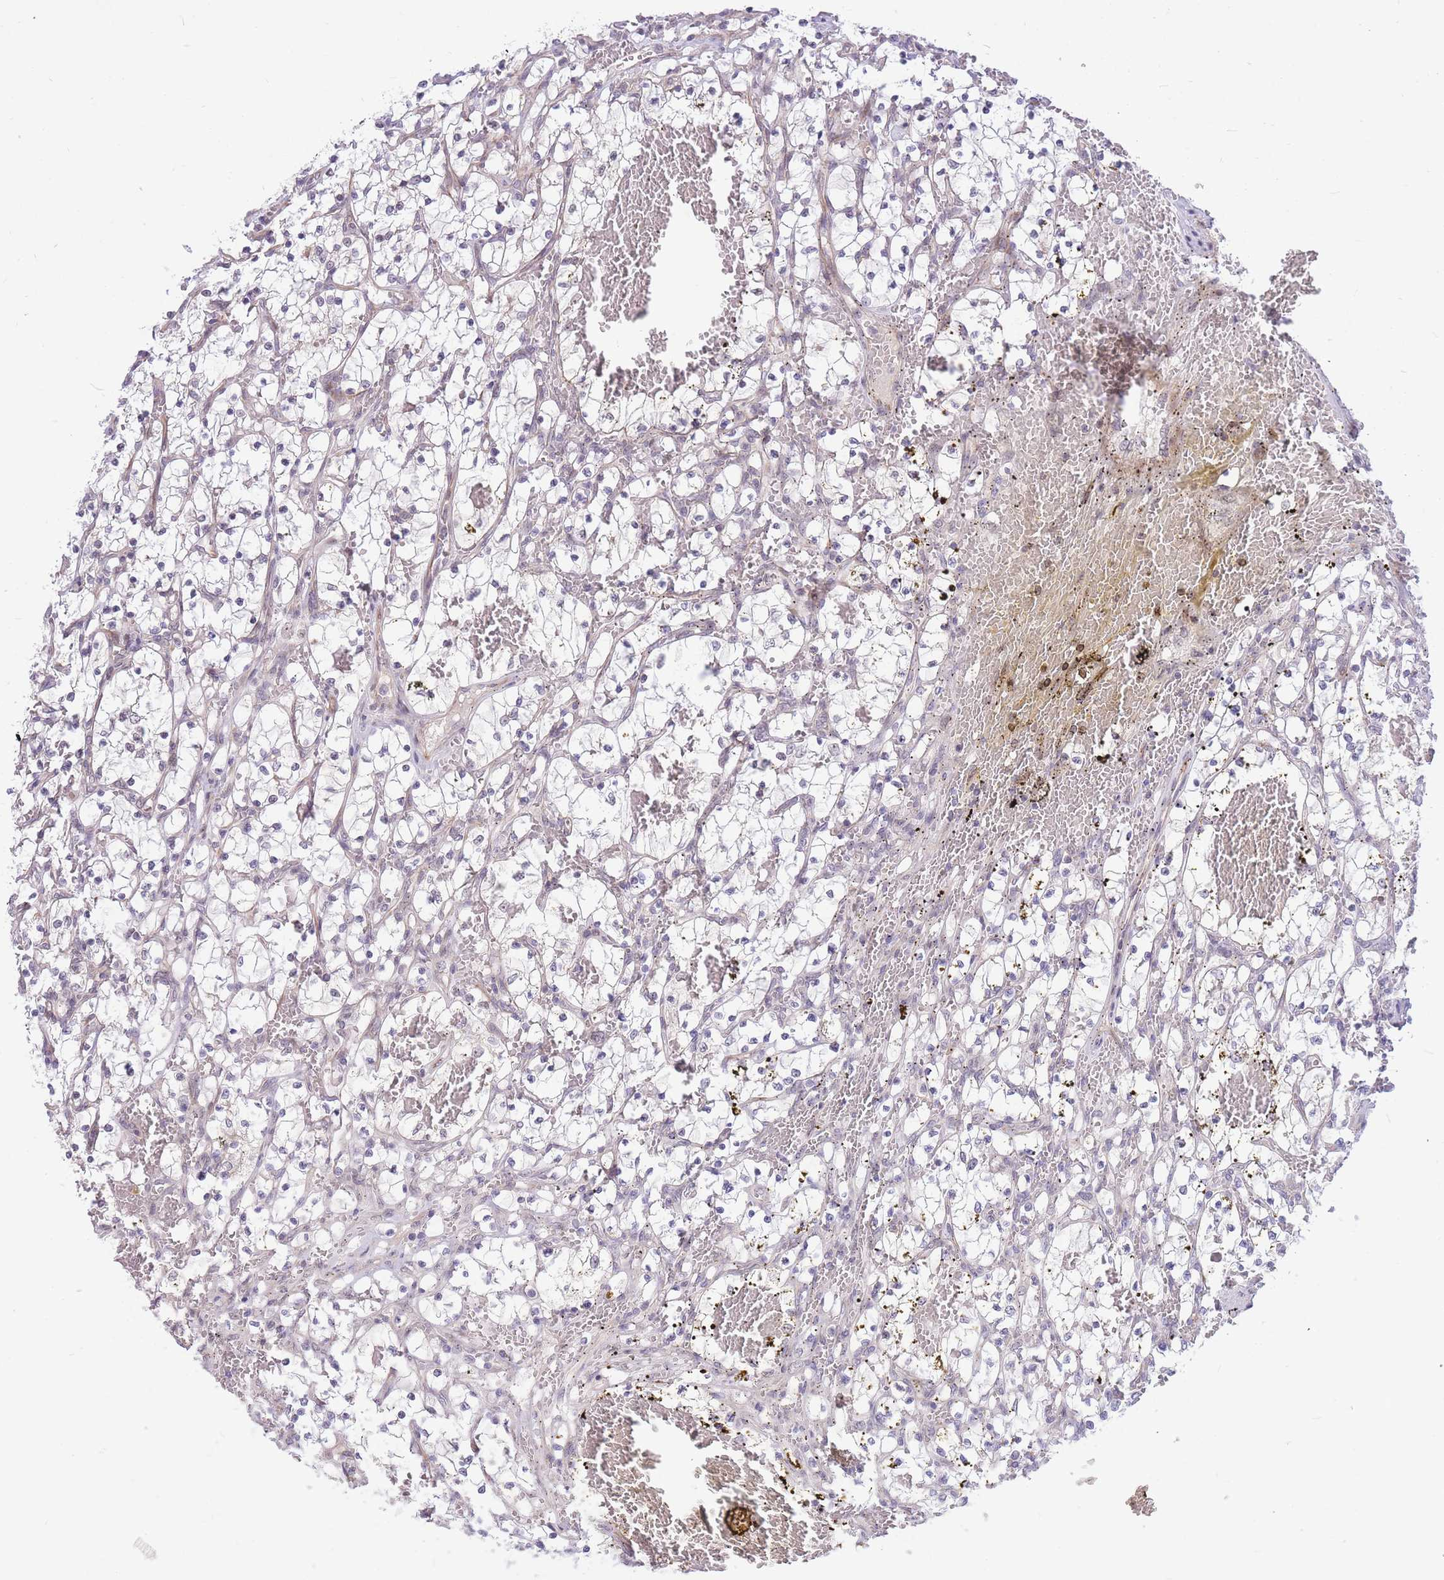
{"staining": {"intensity": "negative", "quantity": "none", "location": "none"}, "tissue": "renal cancer", "cell_type": "Tumor cells", "image_type": "cancer", "snomed": [{"axis": "morphology", "description": "Adenocarcinoma, NOS"}, {"axis": "topography", "description": "Kidney"}], "caption": "There is no significant expression in tumor cells of renal adenocarcinoma.", "gene": "ERCC2", "patient": {"sex": "female", "age": 69}}